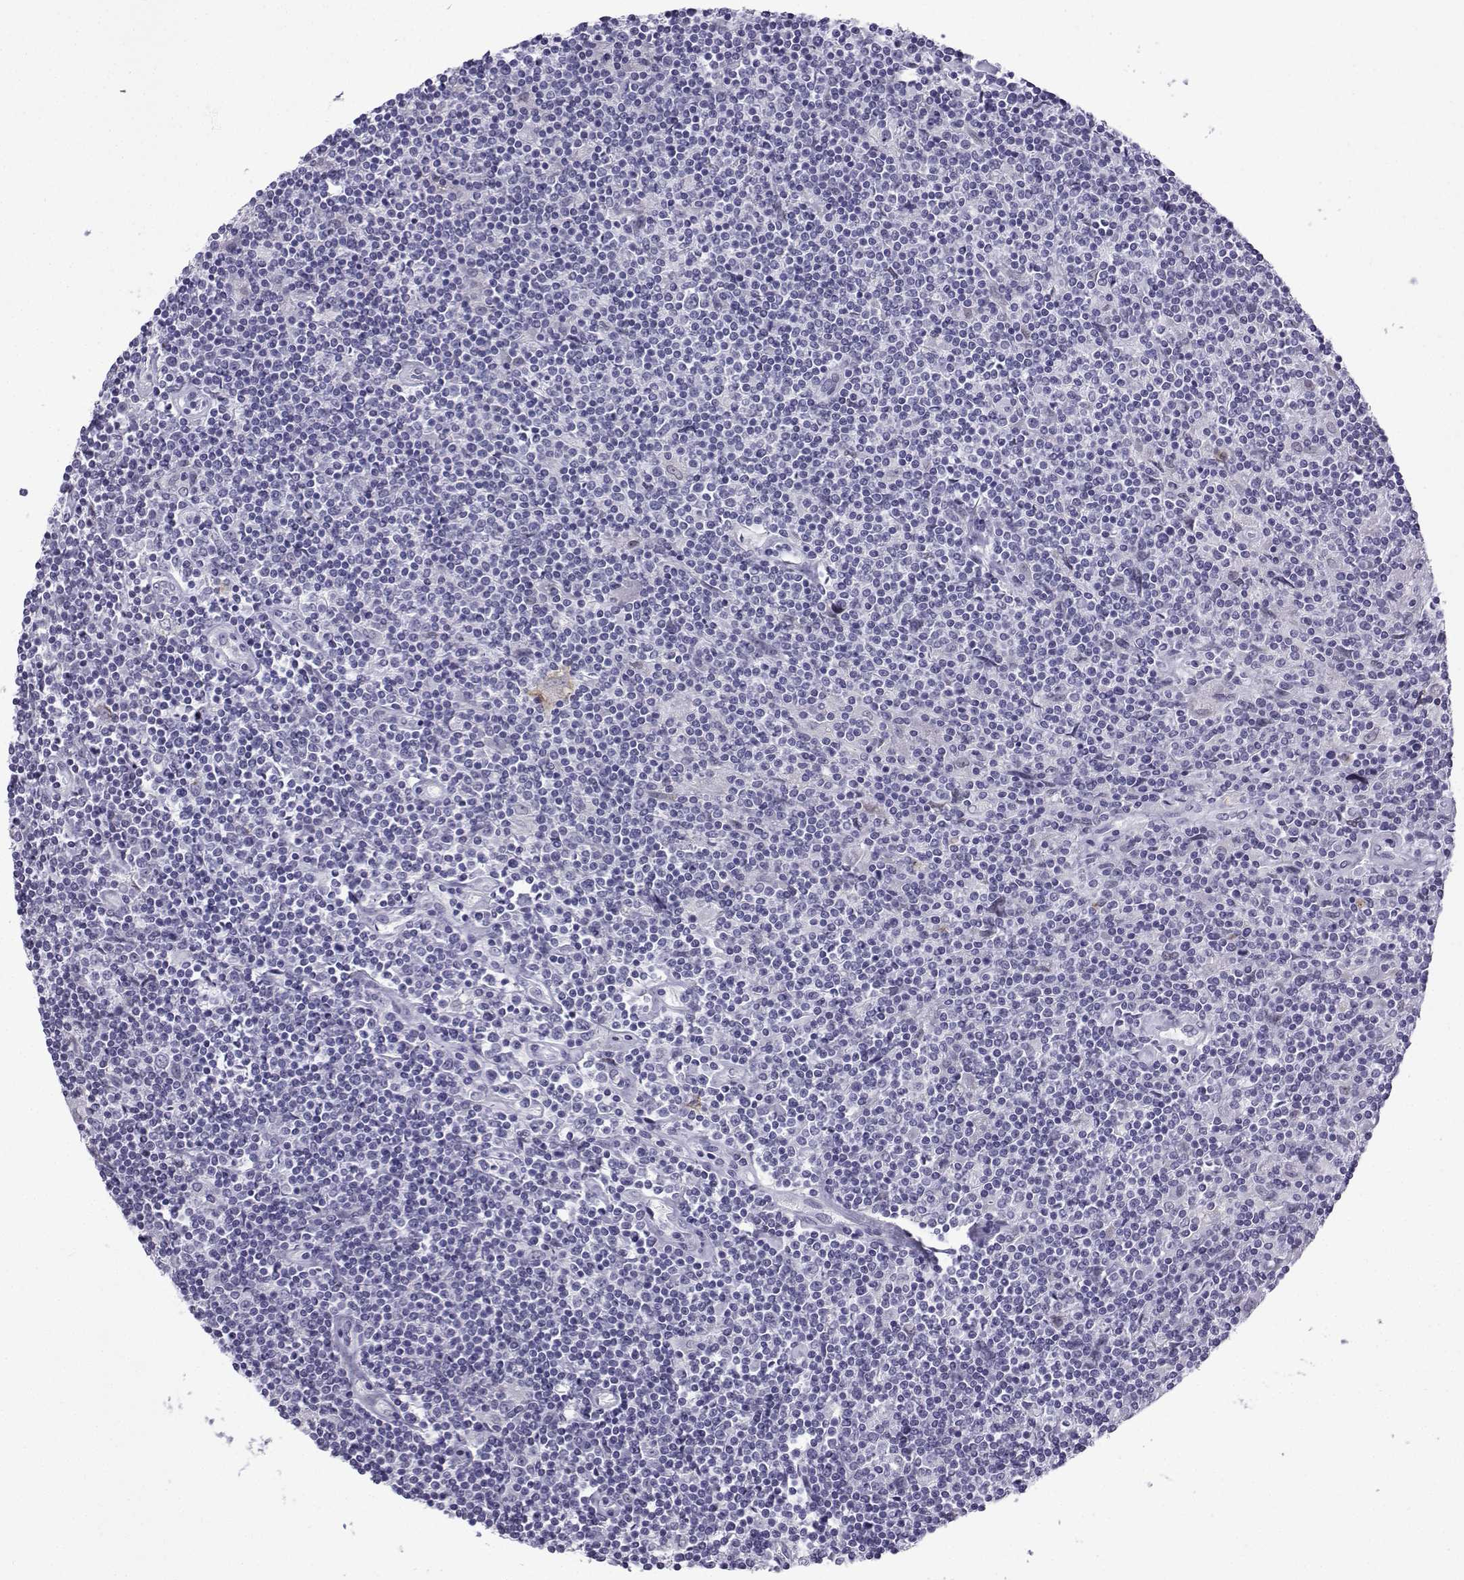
{"staining": {"intensity": "negative", "quantity": "none", "location": "none"}, "tissue": "lymphoma", "cell_type": "Tumor cells", "image_type": "cancer", "snomed": [{"axis": "morphology", "description": "Hodgkin's disease, NOS"}, {"axis": "topography", "description": "Lymph node"}], "caption": "Immunohistochemical staining of human Hodgkin's disease reveals no significant expression in tumor cells. (DAB (3,3'-diaminobenzidine) IHC, high magnification).", "gene": "MRGBP", "patient": {"sex": "male", "age": 40}}